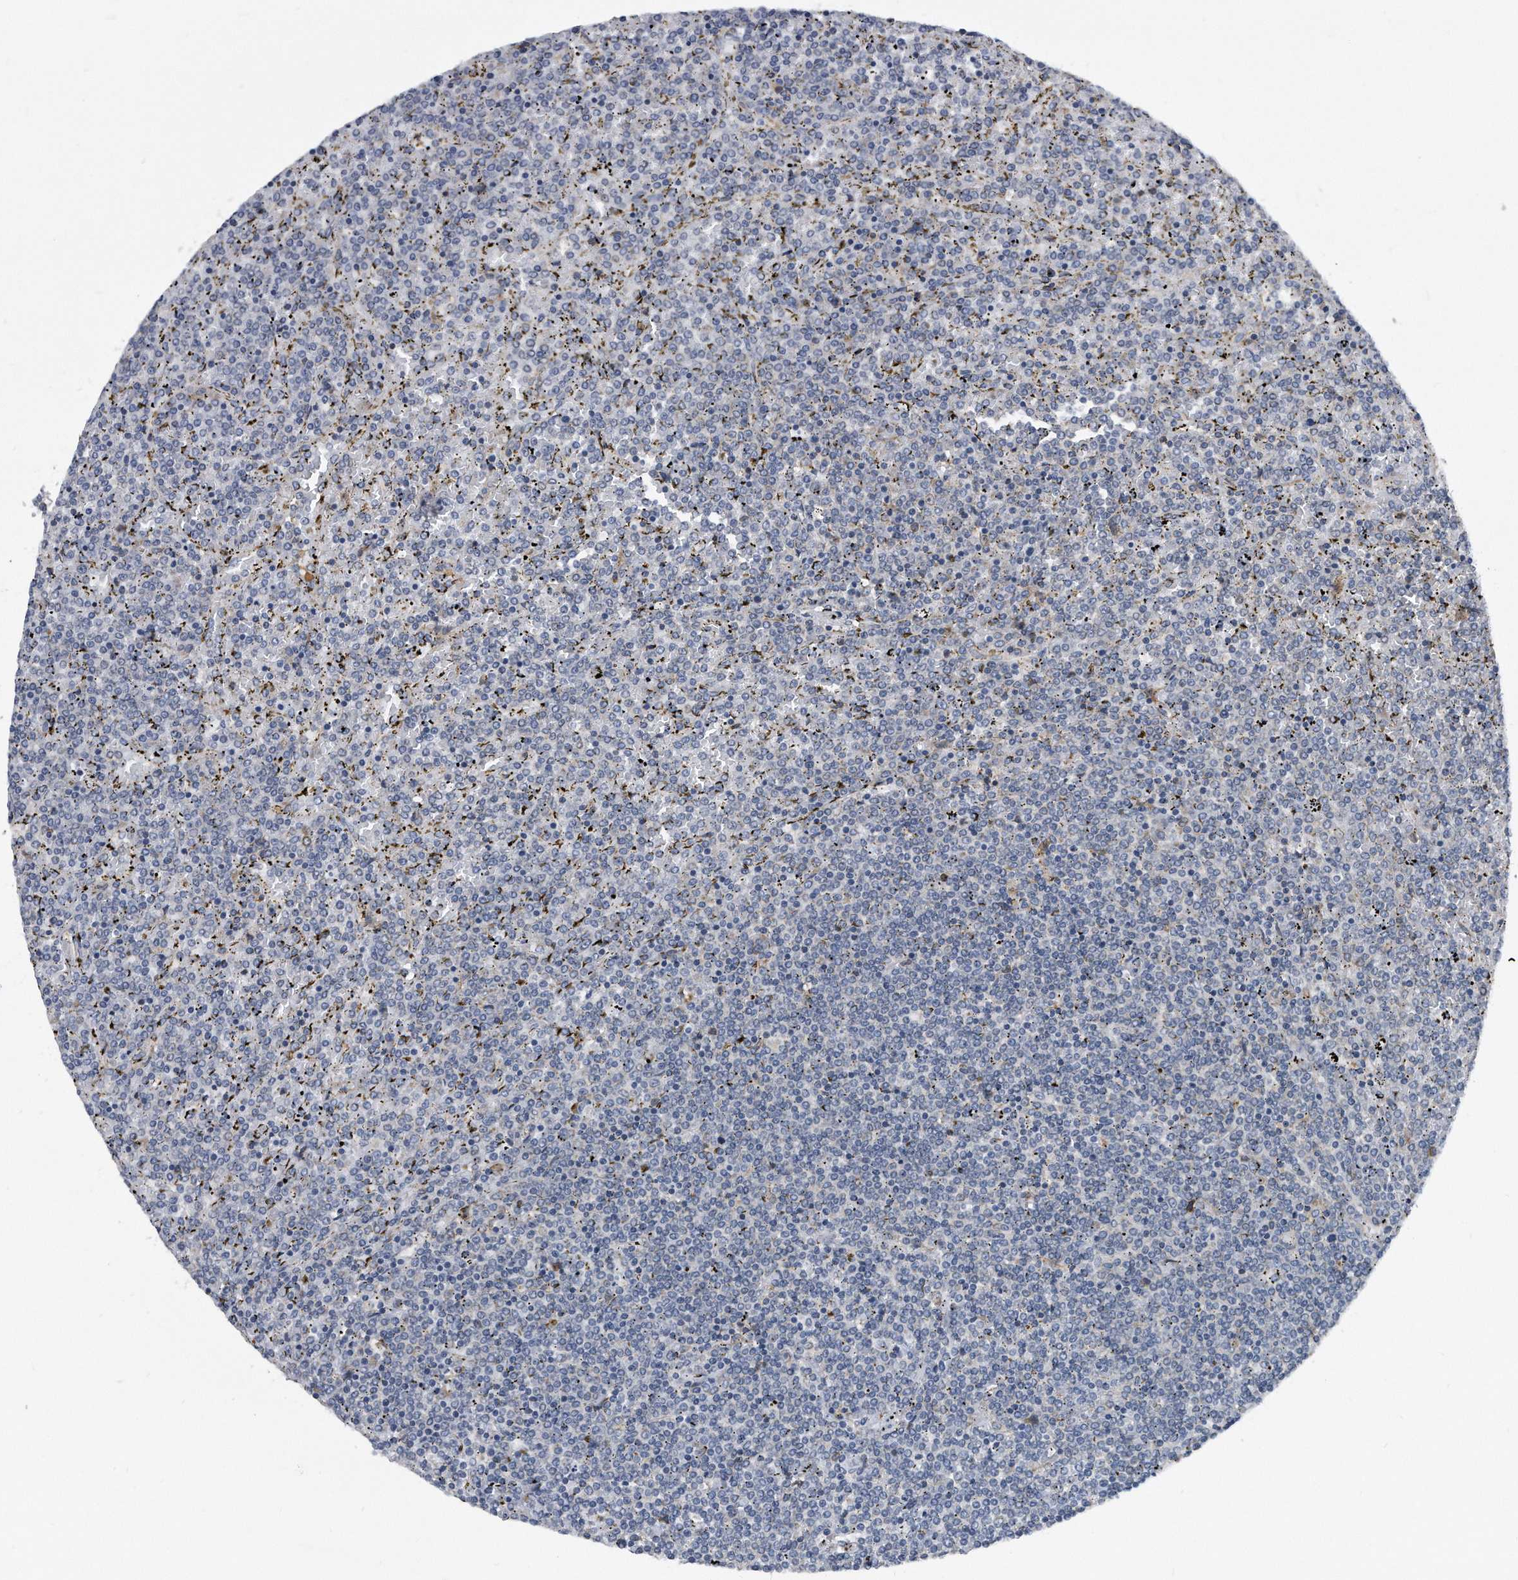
{"staining": {"intensity": "negative", "quantity": "none", "location": "none"}, "tissue": "lymphoma", "cell_type": "Tumor cells", "image_type": "cancer", "snomed": [{"axis": "morphology", "description": "Malignant lymphoma, non-Hodgkin's type, Low grade"}, {"axis": "topography", "description": "Spleen"}], "caption": "A photomicrograph of low-grade malignant lymphoma, non-Hodgkin's type stained for a protein shows no brown staining in tumor cells.", "gene": "CCDC47", "patient": {"sex": "female", "age": 19}}